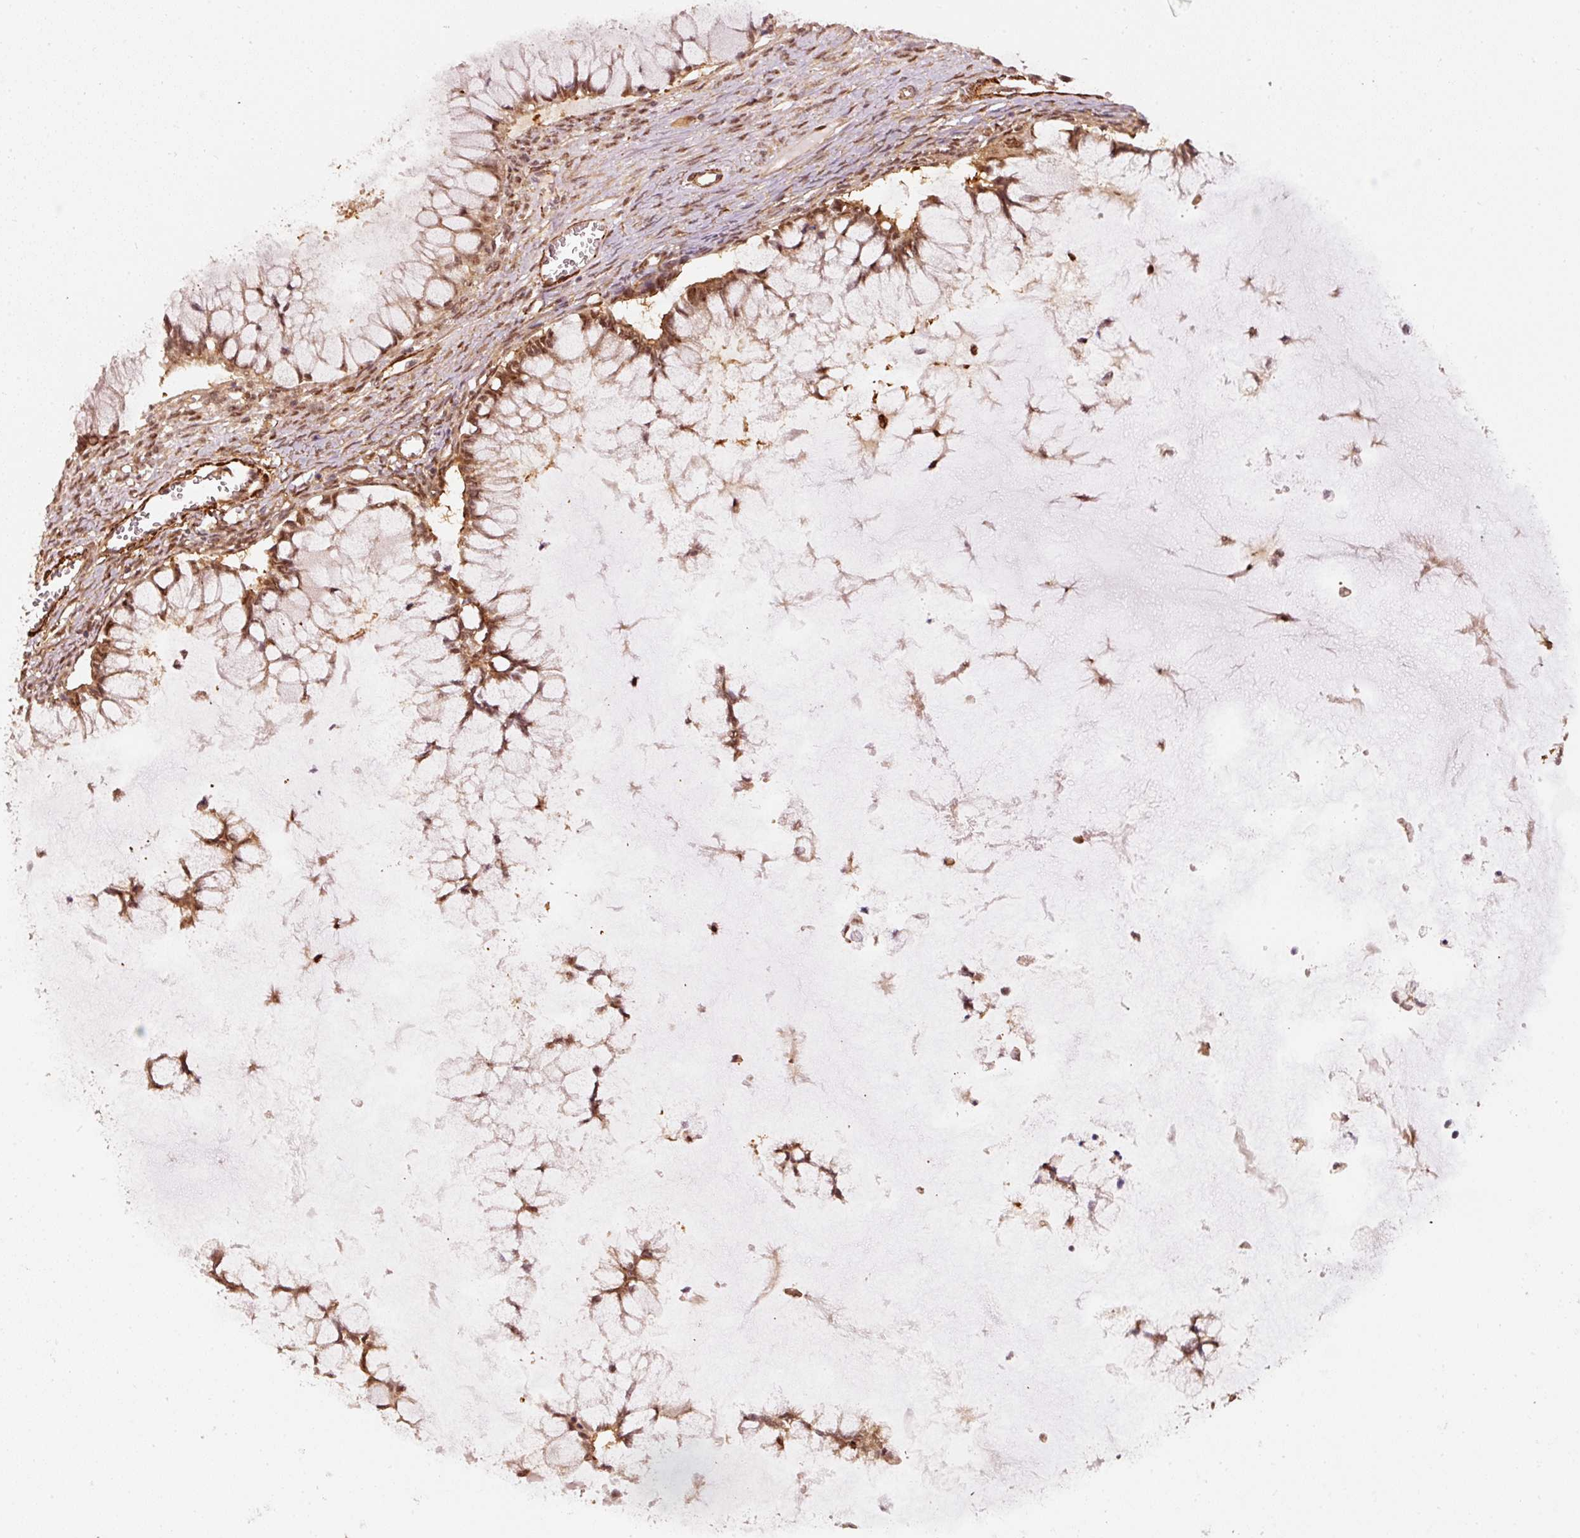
{"staining": {"intensity": "moderate", "quantity": ">75%", "location": "cytoplasmic/membranous,nuclear"}, "tissue": "ovarian cancer", "cell_type": "Tumor cells", "image_type": "cancer", "snomed": [{"axis": "morphology", "description": "Cystadenocarcinoma, mucinous, NOS"}, {"axis": "topography", "description": "Ovary"}], "caption": "DAB (3,3'-diaminobenzidine) immunohistochemical staining of mucinous cystadenocarcinoma (ovarian) reveals moderate cytoplasmic/membranous and nuclear protein positivity in about >75% of tumor cells.", "gene": "PSMD1", "patient": {"sex": "female", "age": 34}}